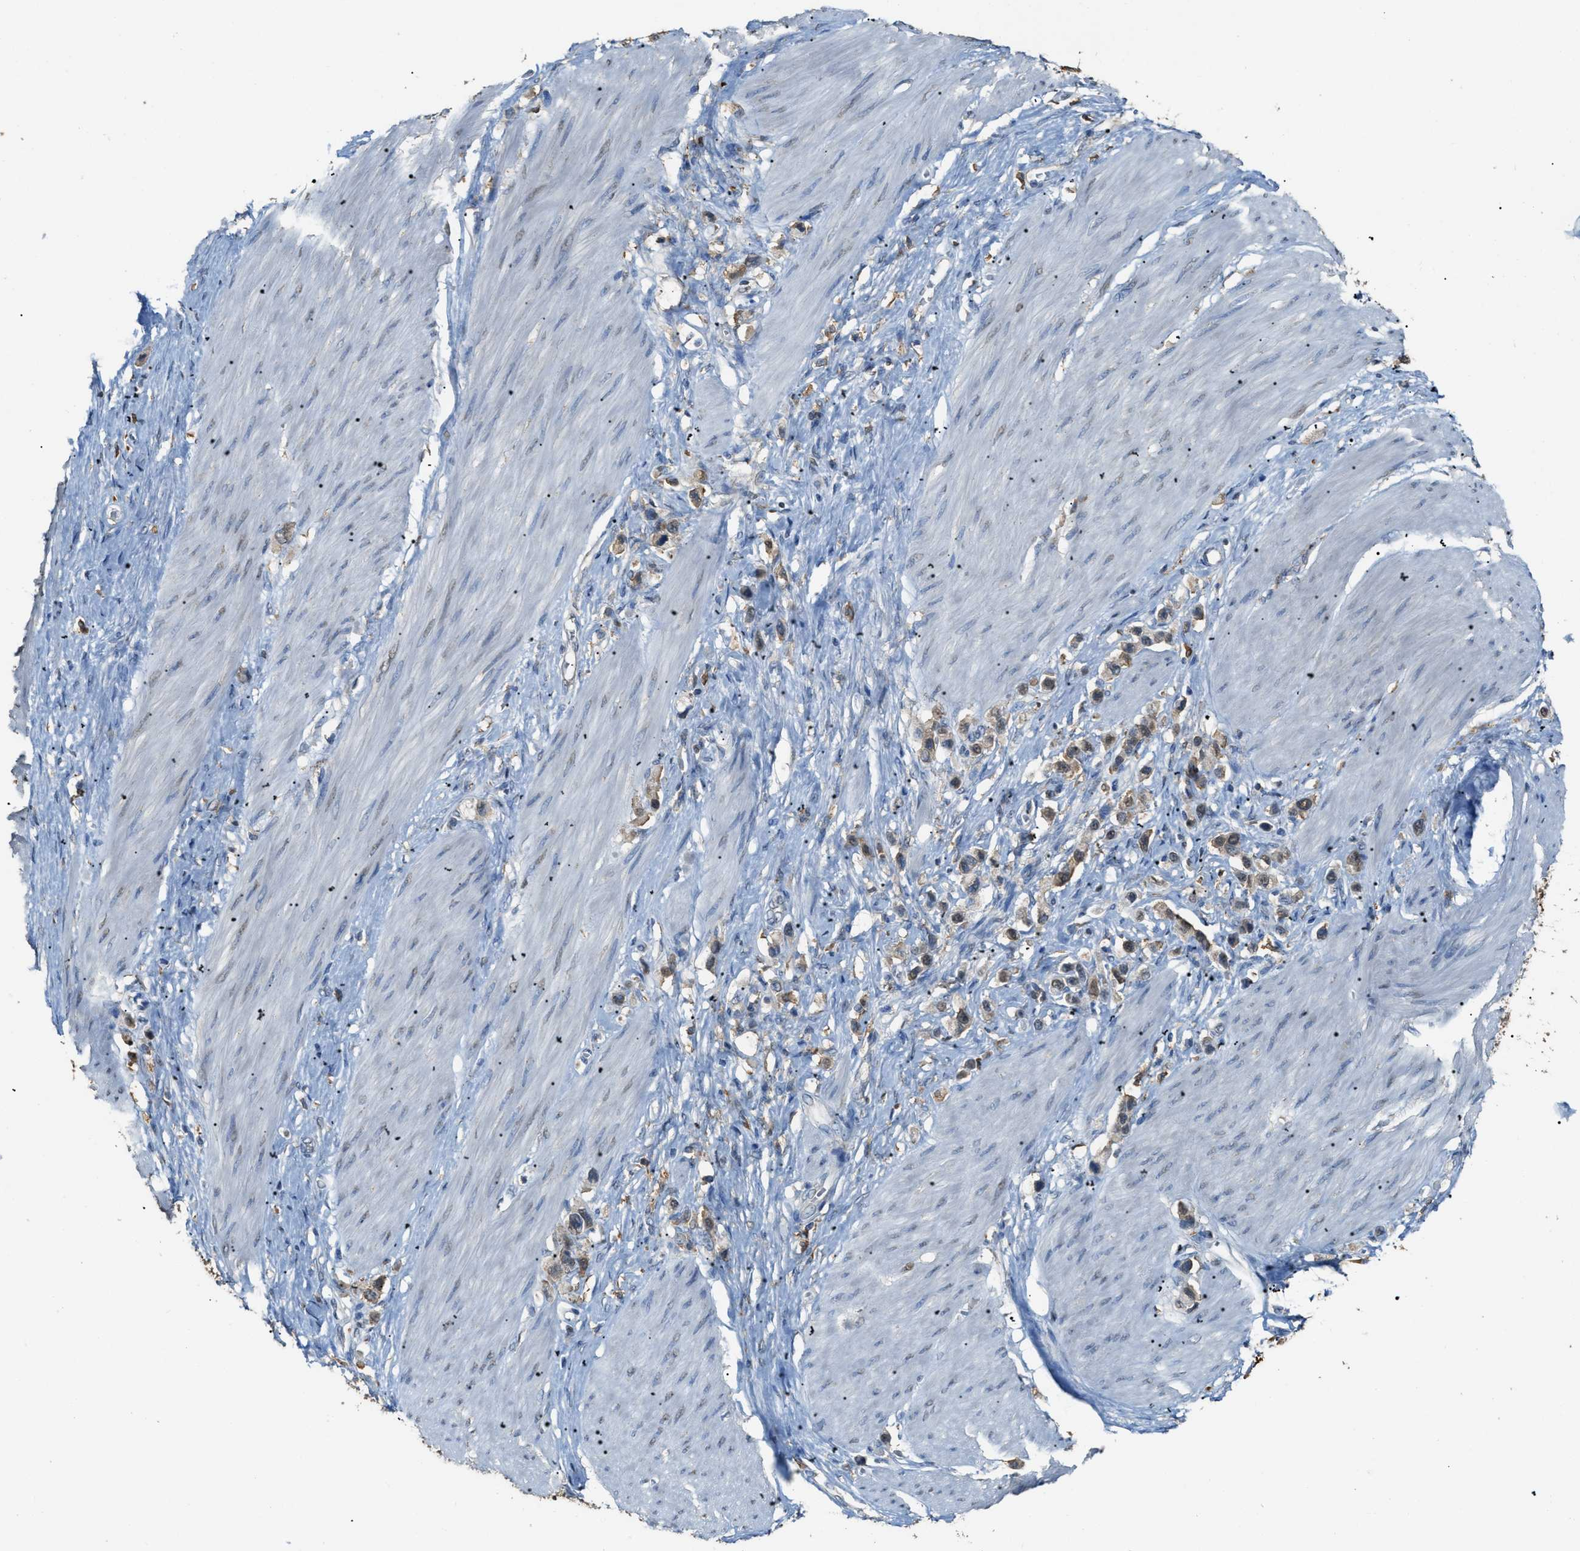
{"staining": {"intensity": "moderate", "quantity": ">75%", "location": "cytoplasmic/membranous"}, "tissue": "stomach cancer", "cell_type": "Tumor cells", "image_type": "cancer", "snomed": [{"axis": "morphology", "description": "Adenocarcinoma, NOS"}, {"axis": "topography", "description": "Stomach"}], "caption": "Stomach cancer tissue demonstrates moderate cytoplasmic/membranous staining in about >75% of tumor cells (DAB IHC with brightfield microscopy, high magnification).", "gene": "GCN1", "patient": {"sex": "female", "age": 65}}